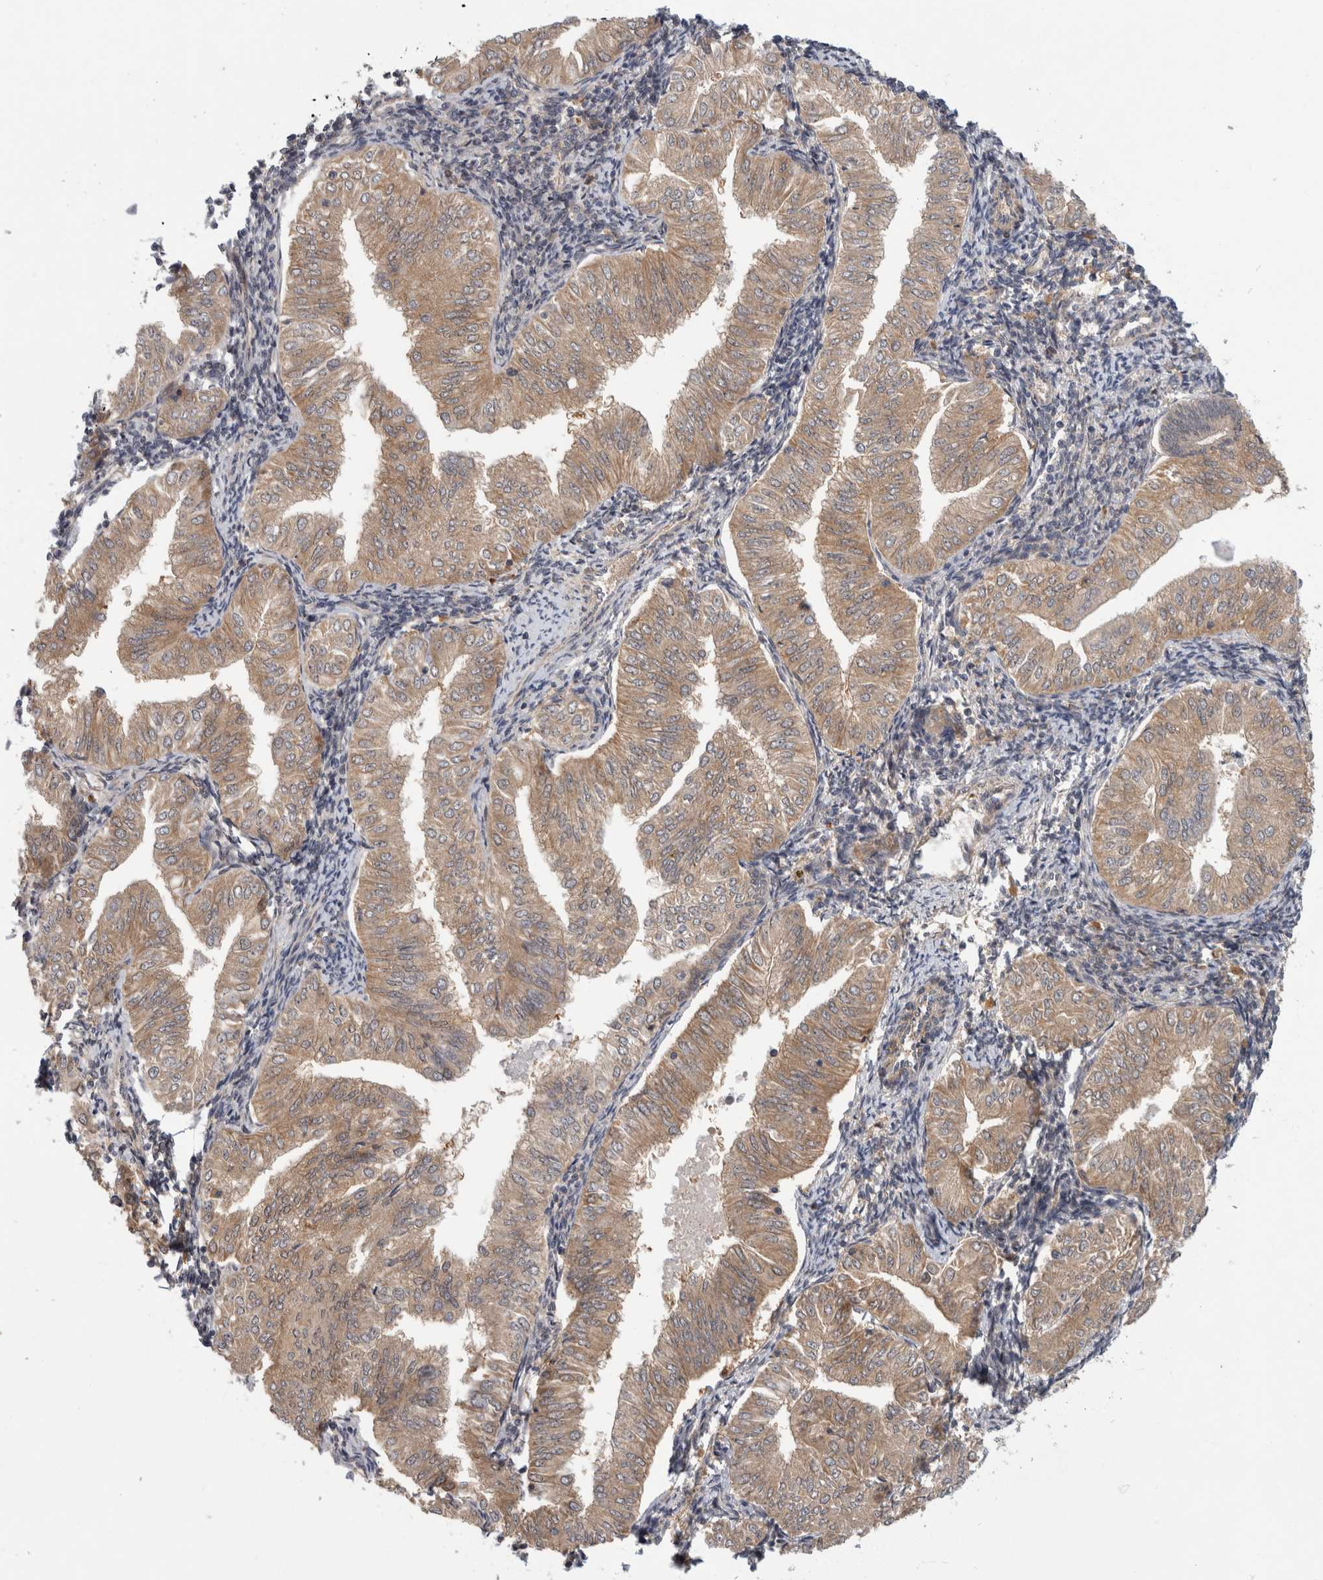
{"staining": {"intensity": "weak", "quantity": ">75%", "location": "cytoplasmic/membranous"}, "tissue": "endometrial cancer", "cell_type": "Tumor cells", "image_type": "cancer", "snomed": [{"axis": "morphology", "description": "Normal tissue, NOS"}, {"axis": "morphology", "description": "Adenocarcinoma, NOS"}, {"axis": "topography", "description": "Endometrium"}], "caption": "Immunohistochemistry image of neoplastic tissue: endometrial adenocarcinoma stained using IHC exhibits low levels of weak protein expression localized specifically in the cytoplasmic/membranous of tumor cells, appearing as a cytoplasmic/membranous brown color.", "gene": "PGM1", "patient": {"sex": "female", "age": 53}}